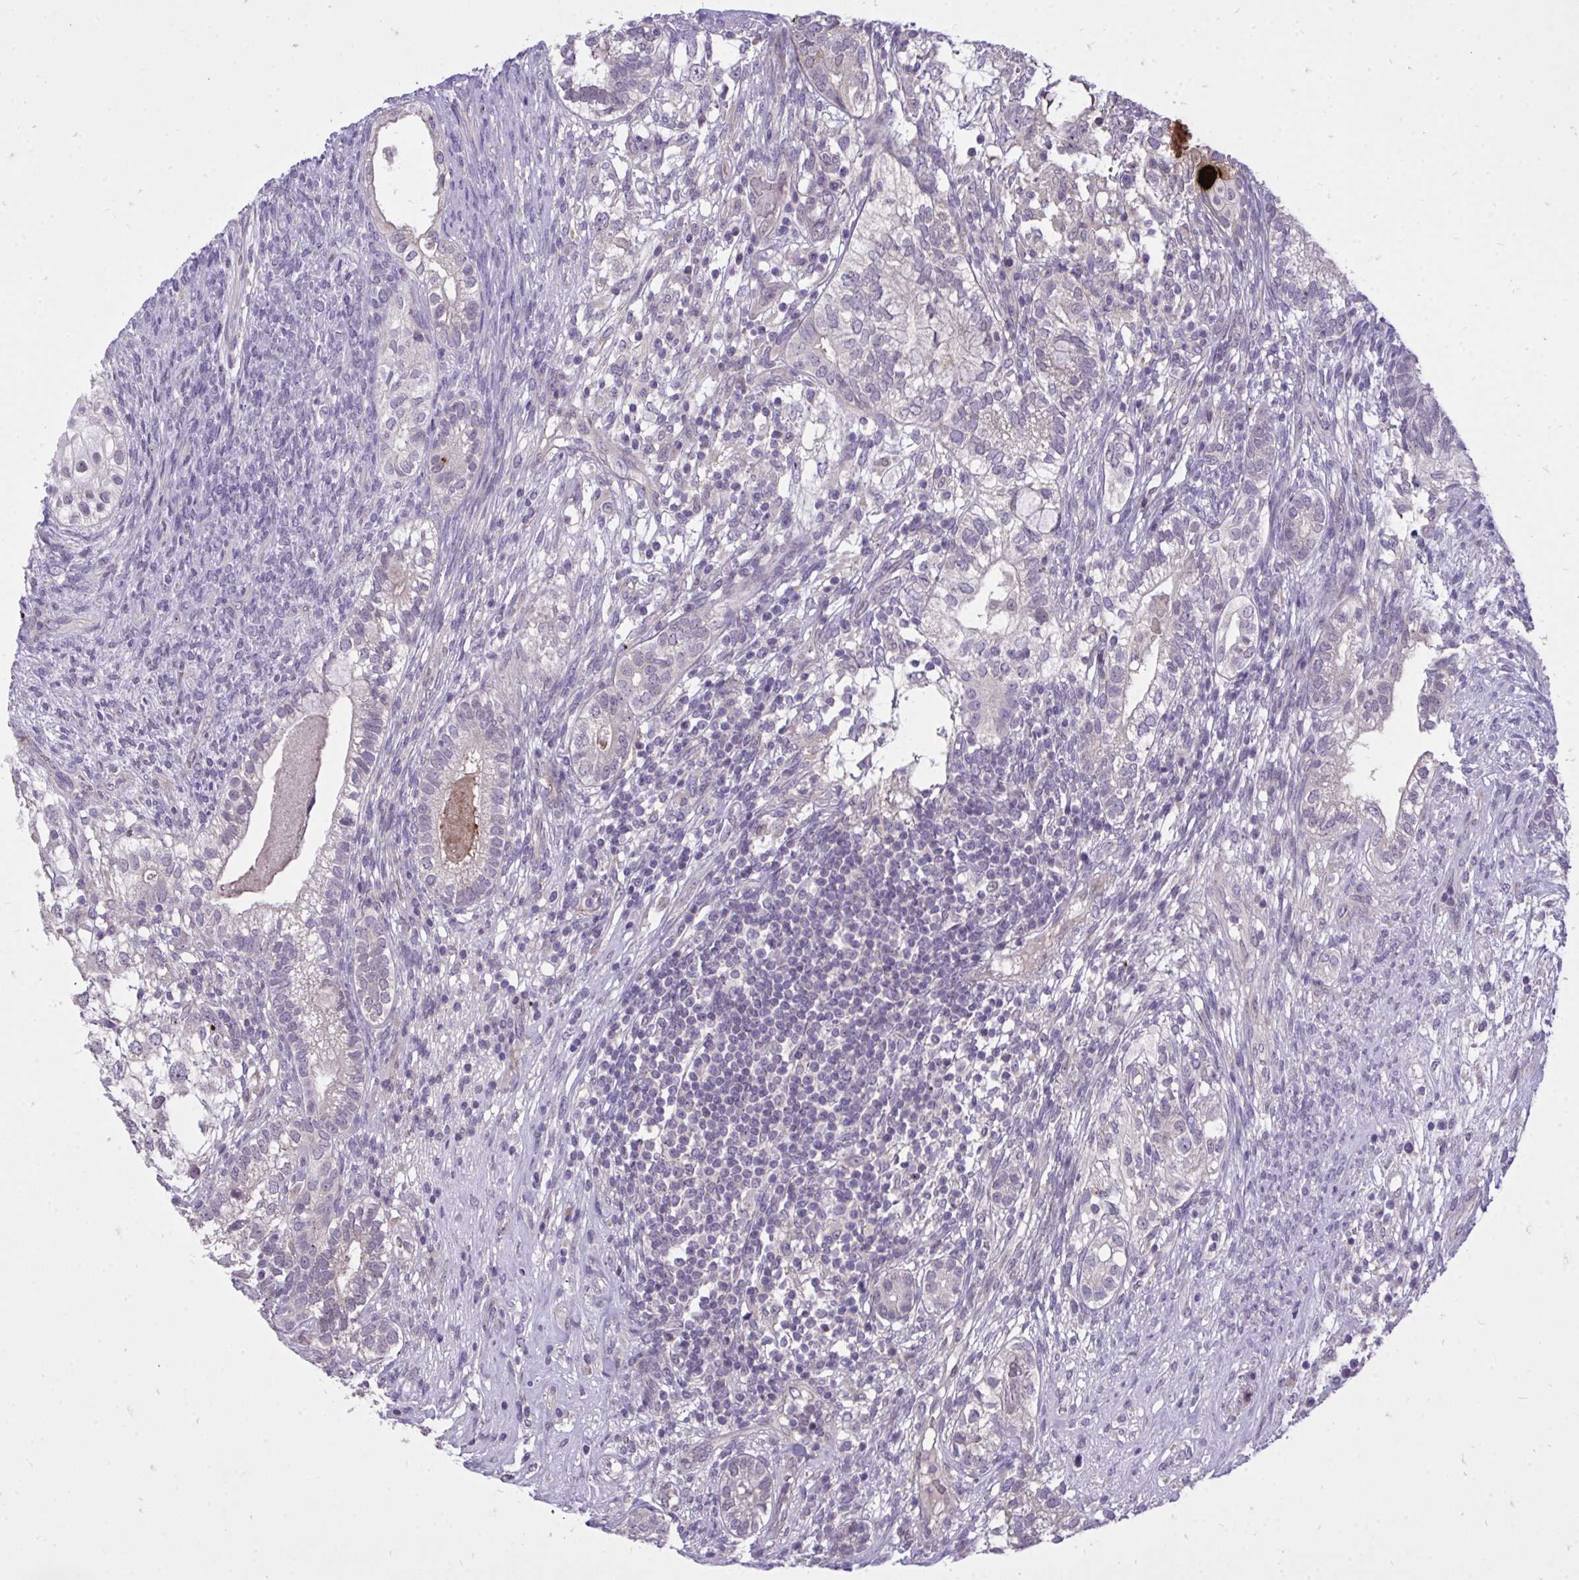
{"staining": {"intensity": "negative", "quantity": "none", "location": "none"}, "tissue": "testis cancer", "cell_type": "Tumor cells", "image_type": "cancer", "snomed": [{"axis": "morphology", "description": "Seminoma, NOS"}, {"axis": "morphology", "description": "Carcinoma, Embryonal, NOS"}, {"axis": "topography", "description": "Testis"}], "caption": "The micrograph displays no staining of tumor cells in testis cancer.", "gene": "HMBOX1", "patient": {"sex": "male", "age": 41}}